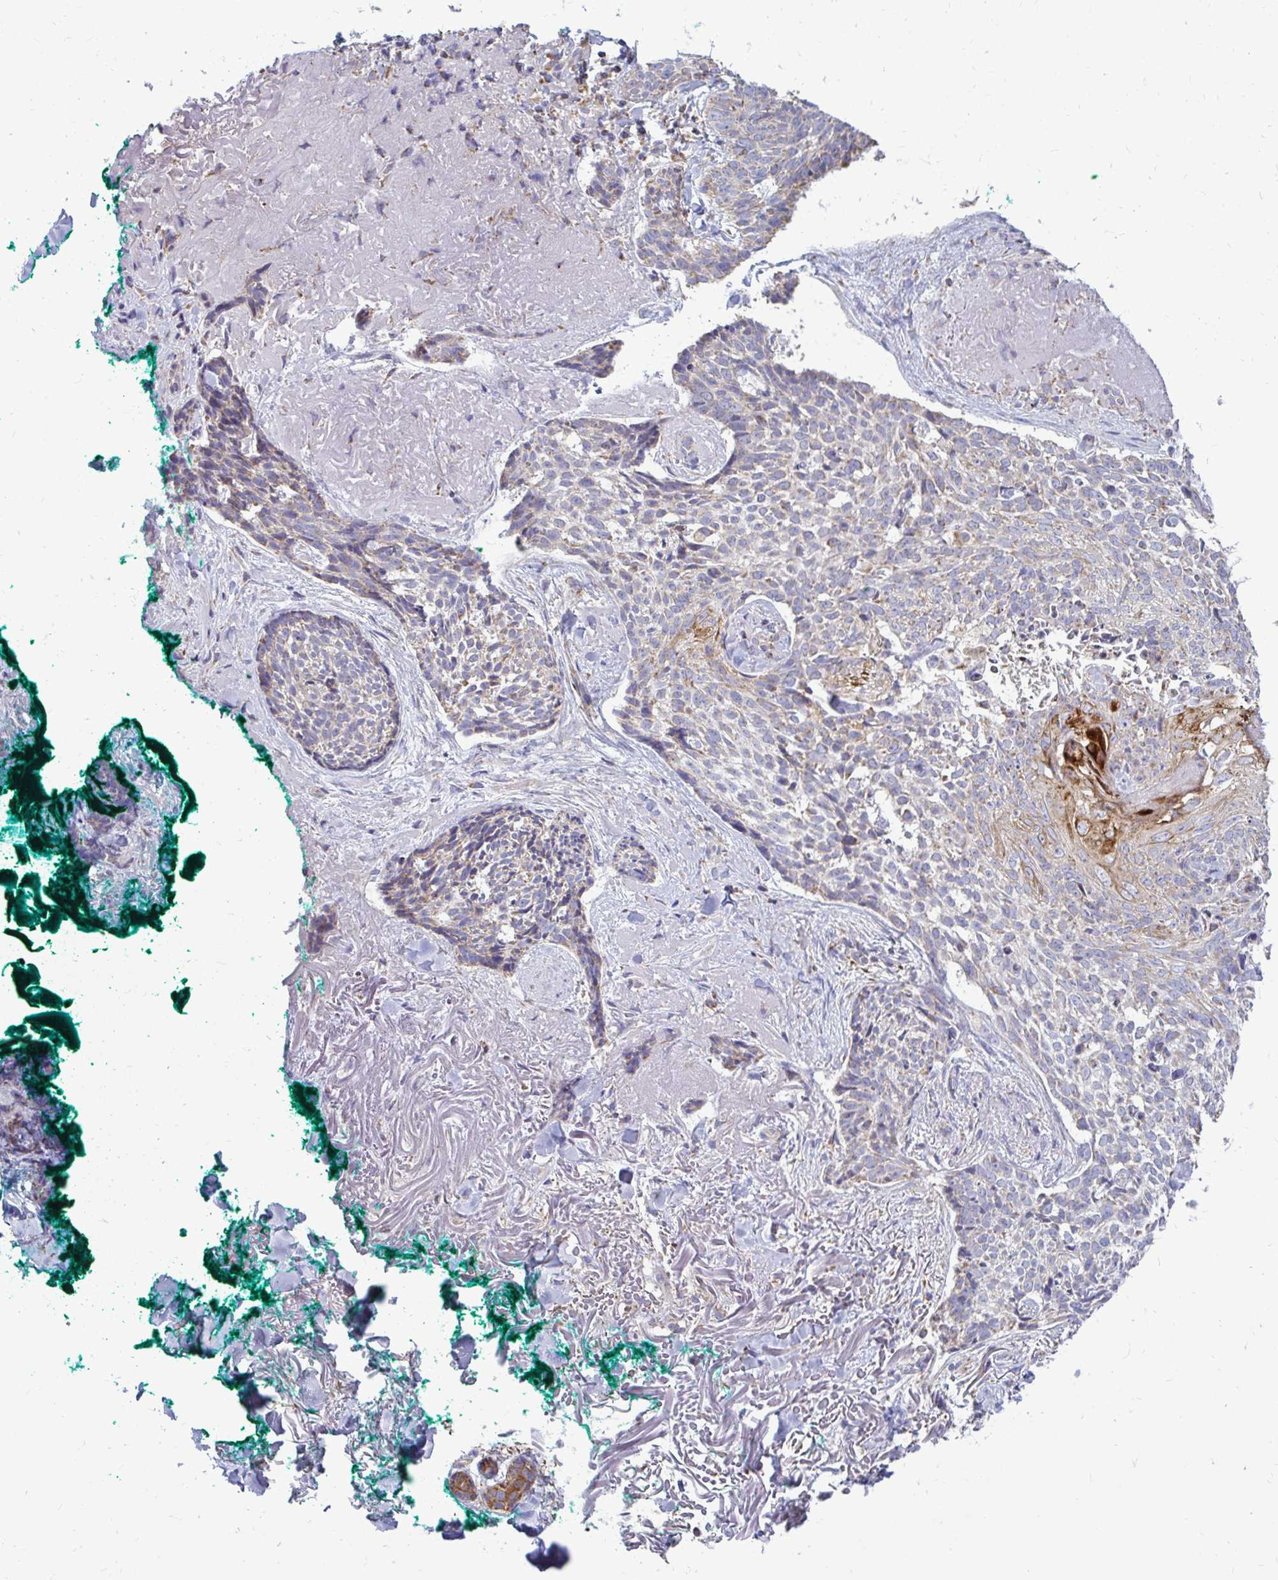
{"staining": {"intensity": "weak", "quantity": "25%-75%", "location": "cytoplasmic/membranous"}, "tissue": "skin cancer", "cell_type": "Tumor cells", "image_type": "cancer", "snomed": [{"axis": "morphology", "description": "Basal cell carcinoma"}, {"axis": "topography", "description": "Skin"}, {"axis": "topography", "description": "Skin of face"}], "caption": "Basal cell carcinoma (skin) stained with a brown dye demonstrates weak cytoplasmic/membranous positive positivity in approximately 25%-75% of tumor cells.", "gene": "OR10R2", "patient": {"sex": "female", "age": 95}}